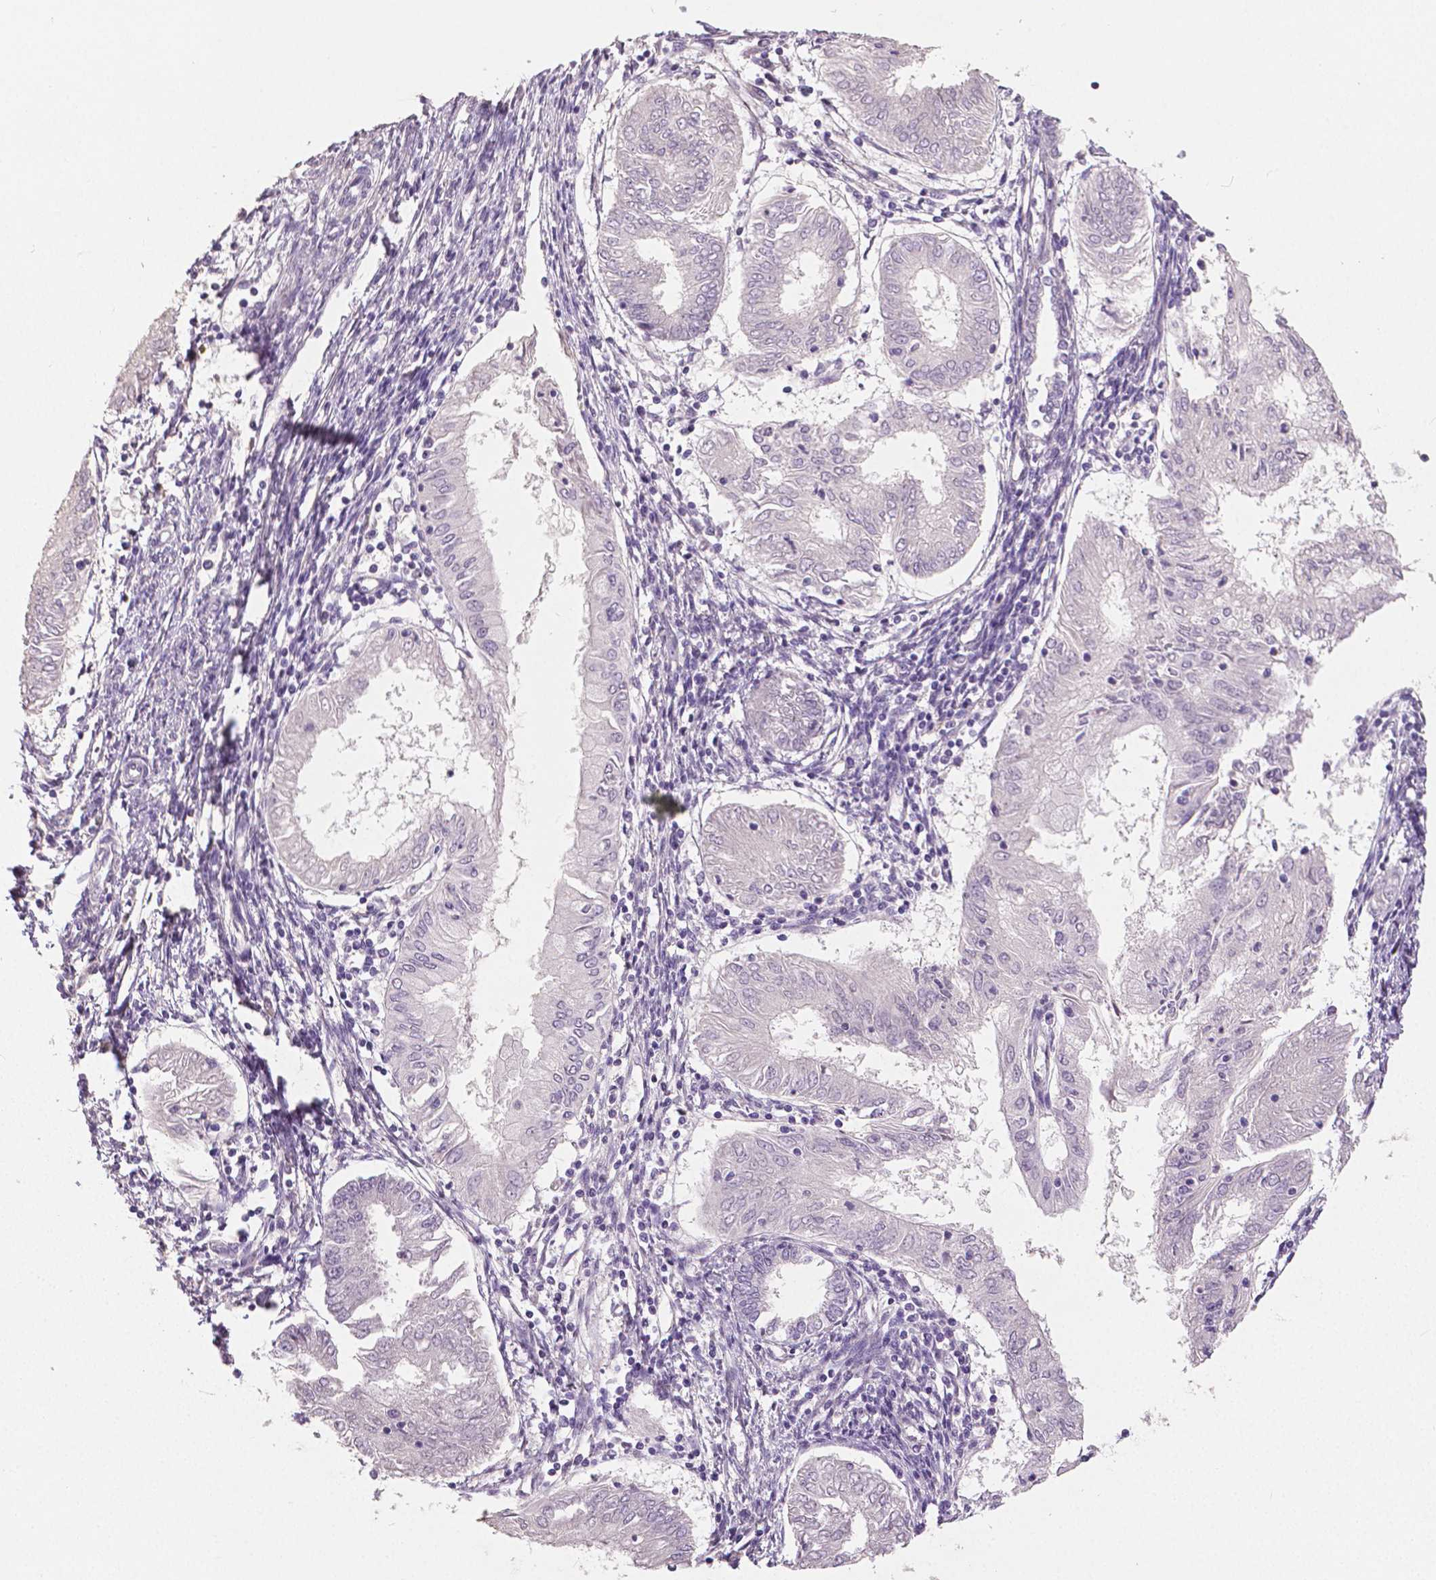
{"staining": {"intensity": "negative", "quantity": "none", "location": "none"}, "tissue": "endometrial cancer", "cell_type": "Tumor cells", "image_type": "cancer", "snomed": [{"axis": "morphology", "description": "Adenocarcinoma, NOS"}, {"axis": "topography", "description": "Endometrium"}], "caption": "Tumor cells show no significant positivity in adenocarcinoma (endometrial). The staining was performed using DAB to visualize the protein expression in brown, while the nuclei were stained in blue with hematoxylin (Magnification: 20x).", "gene": "FLT1", "patient": {"sex": "female", "age": 68}}